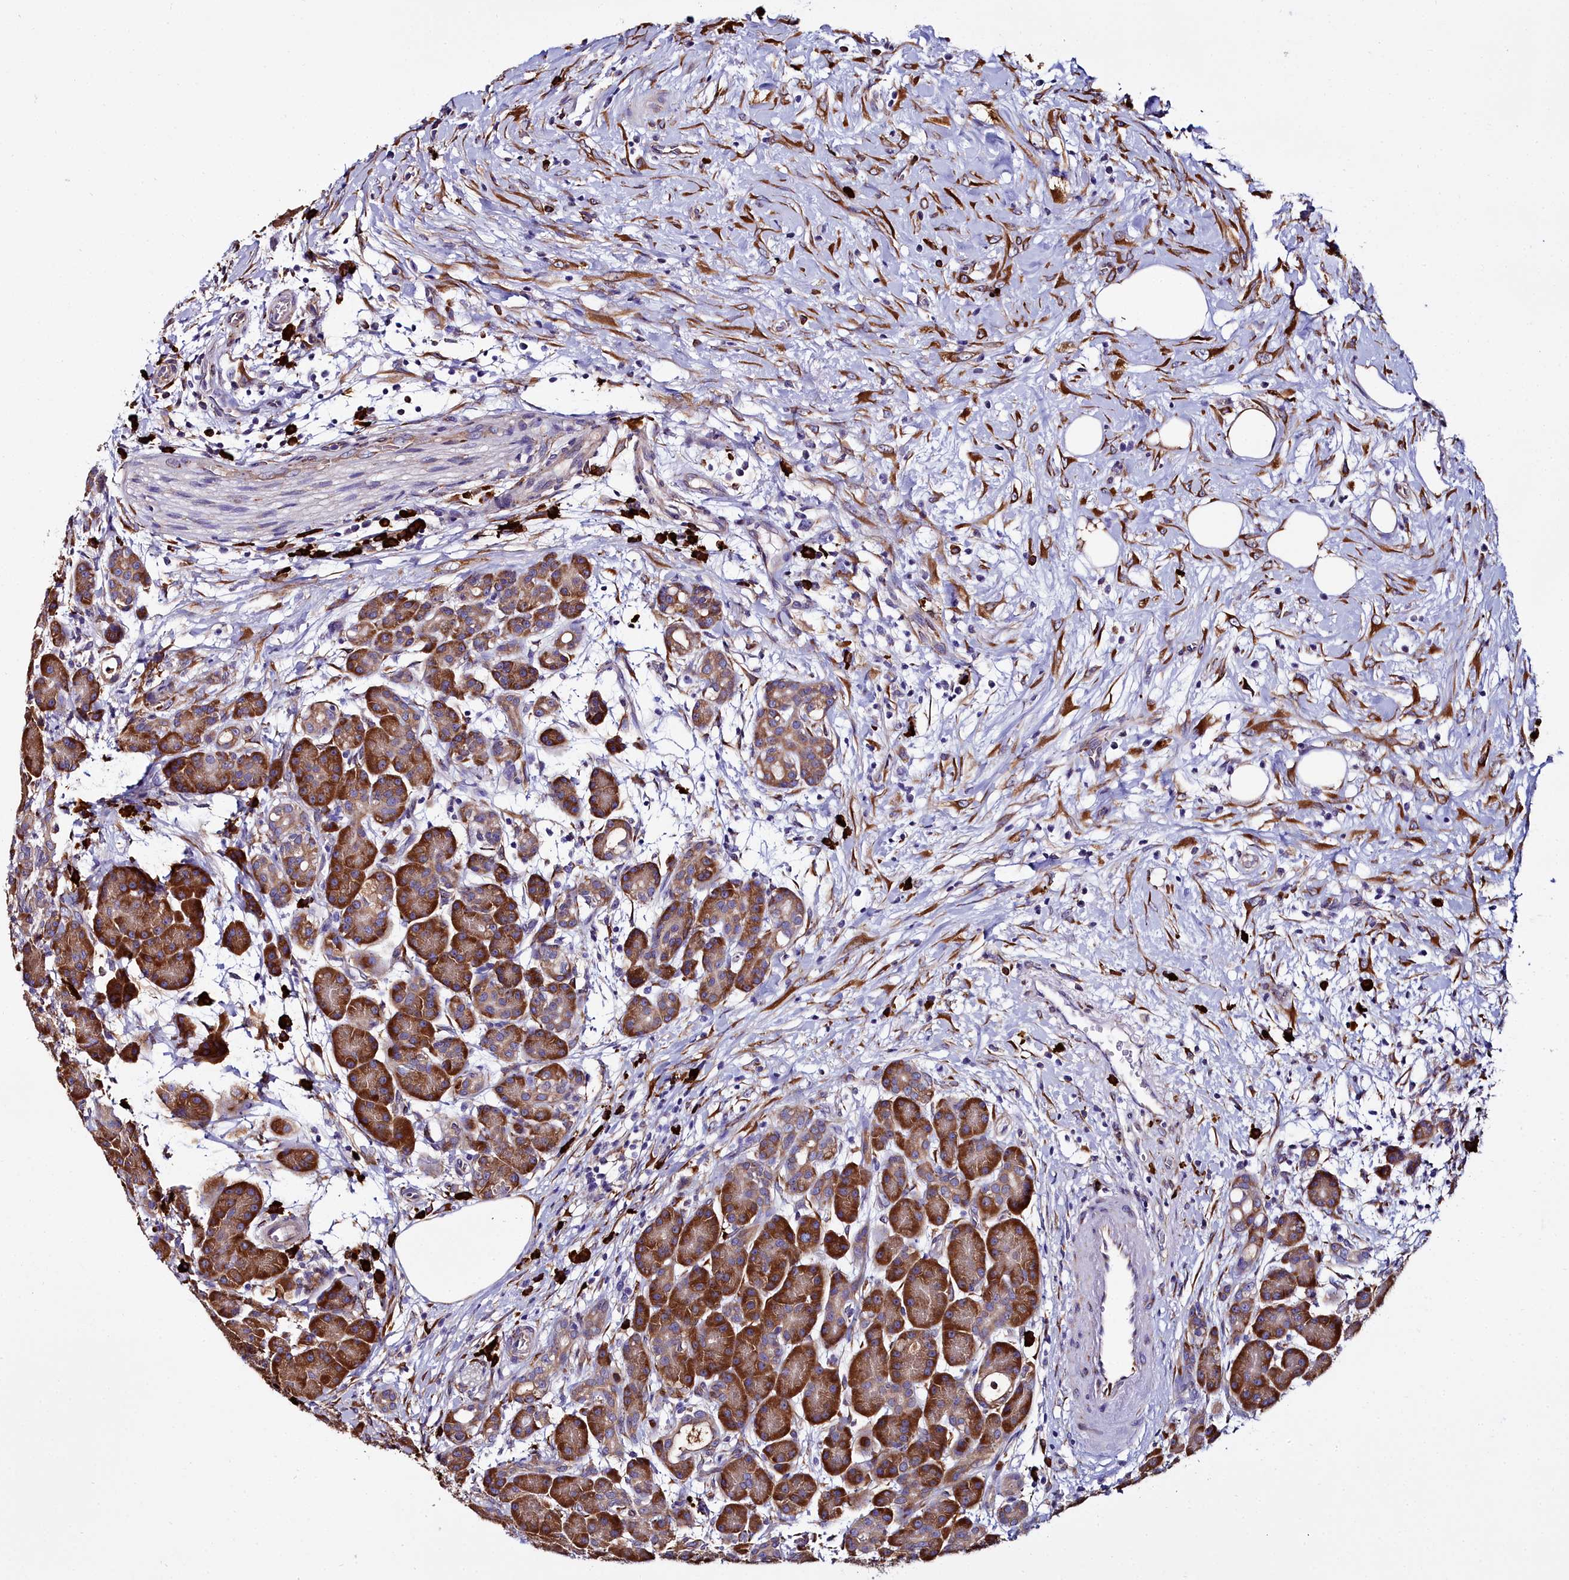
{"staining": {"intensity": "strong", "quantity": ">75%", "location": "cytoplasmic/membranous"}, "tissue": "pancreas", "cell_type": "Exocrine glandular cells", "image_type": "normal", "snomed": [{"axis": "morphology", "description": "Normal tissue, NOS"}, {"axis": "topography", "description": "Pancreas"}], "caption": "An IHC micrograph of normal tissue is shown. Protein staining in brown shows strong cytoplasmic/membranous positivity in pancreas within exocrine glandular cells. The protein of interest is stained brown, and the nuclei are stained in blue (DAB IHC with brightfield microscopy, high magnification).", "gene": "TXNDC5", "patient": {"sex": "male", "age": 63}}